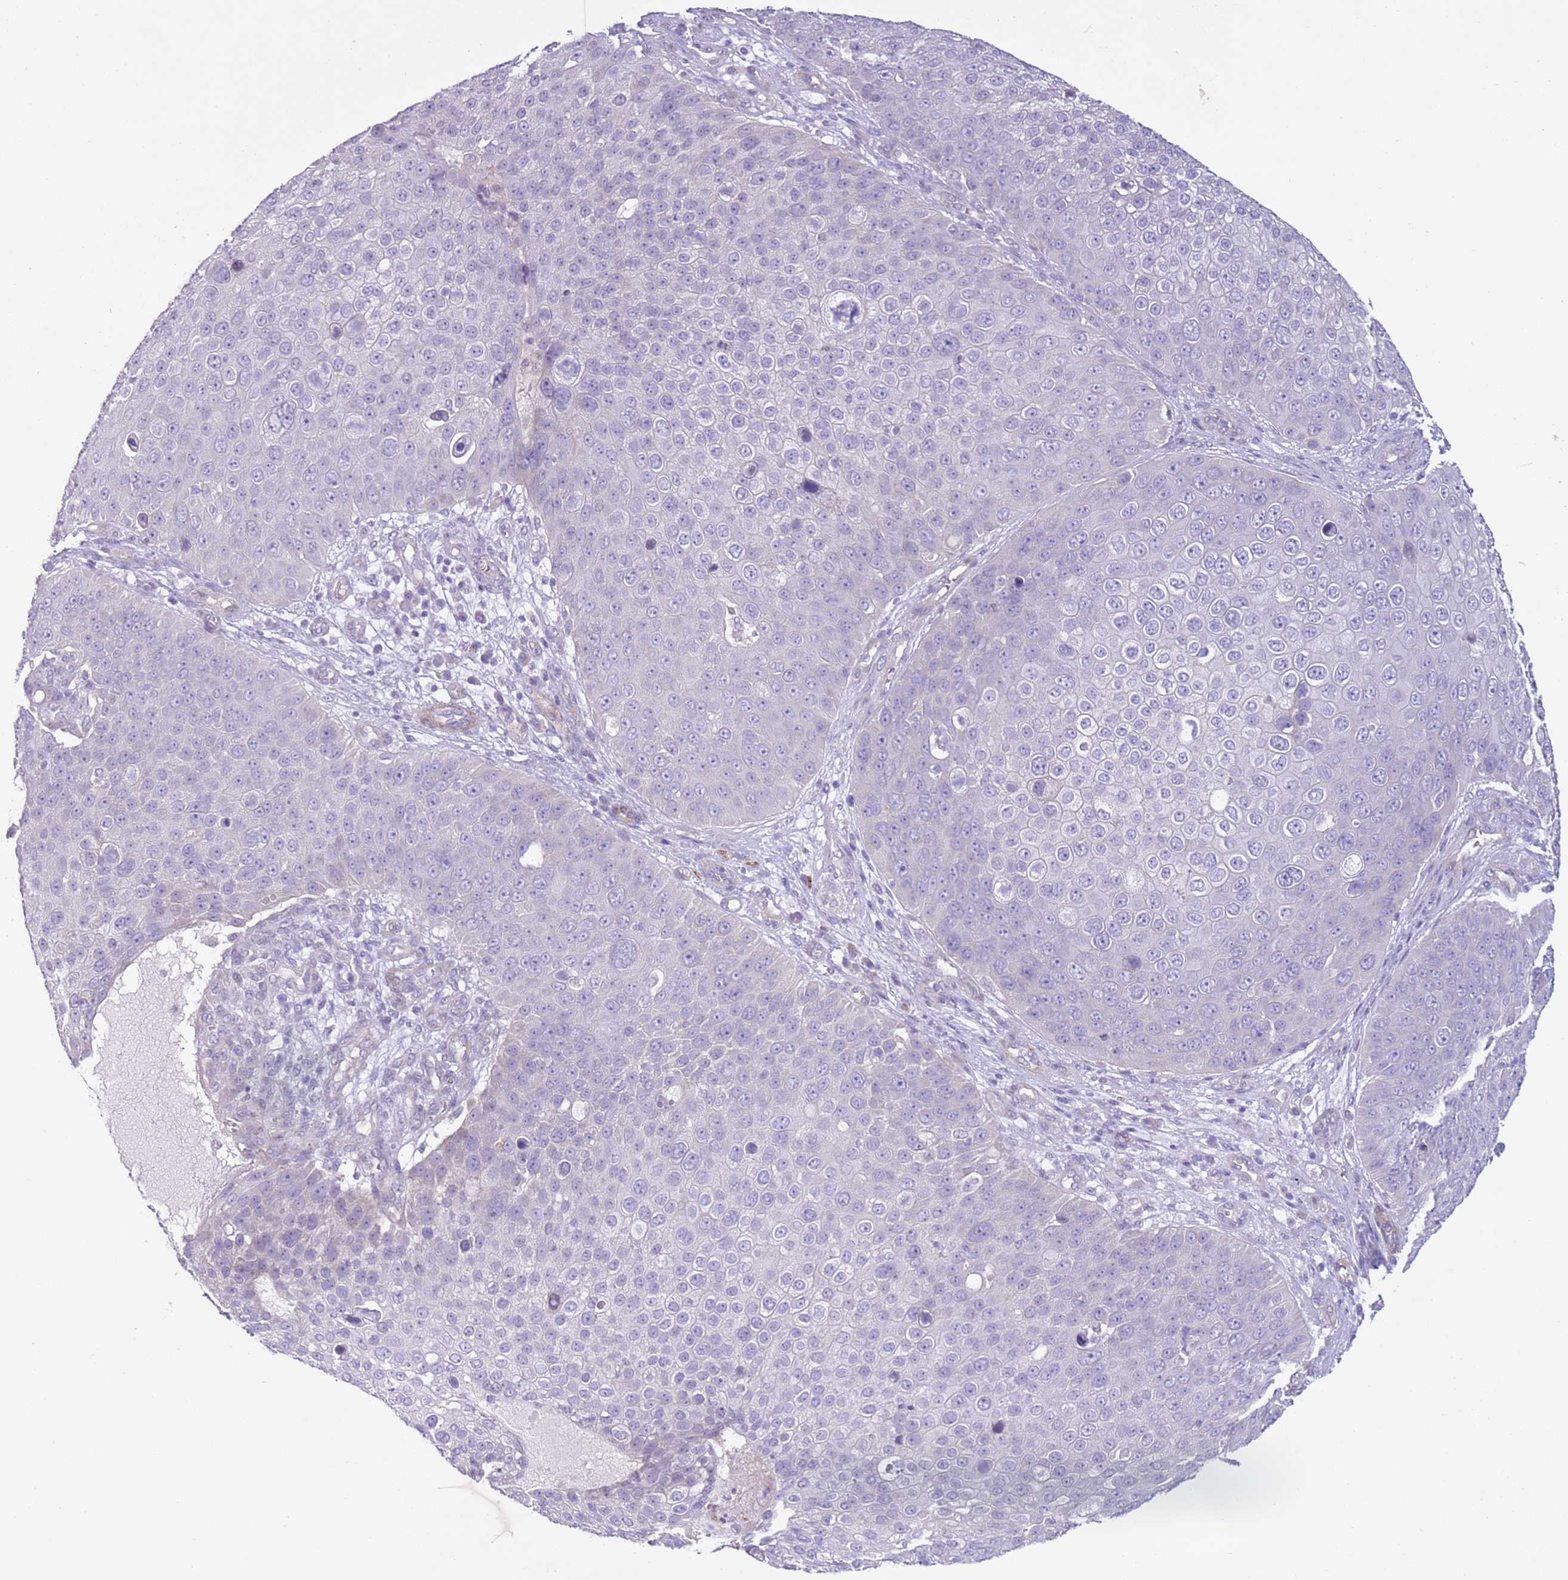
{"staining": {"intensity": "negative", "quantity": "none", "location": "none"}, "tissue": "skin cancer", "cell_type": "Tumor cells", "image_type": "cancer", "snomed": [{"axis": "morphology", "description": "Squamous cell carcinoma, NOS"}, {"axis": "topography", "description": "Skin"}], "caption": "The histopathology image displays no significant expression in tumor cells of squamous cell carcinoma (skin).", "gene": "ZNF239", "patient": {"sex": "male", "age": 71}}